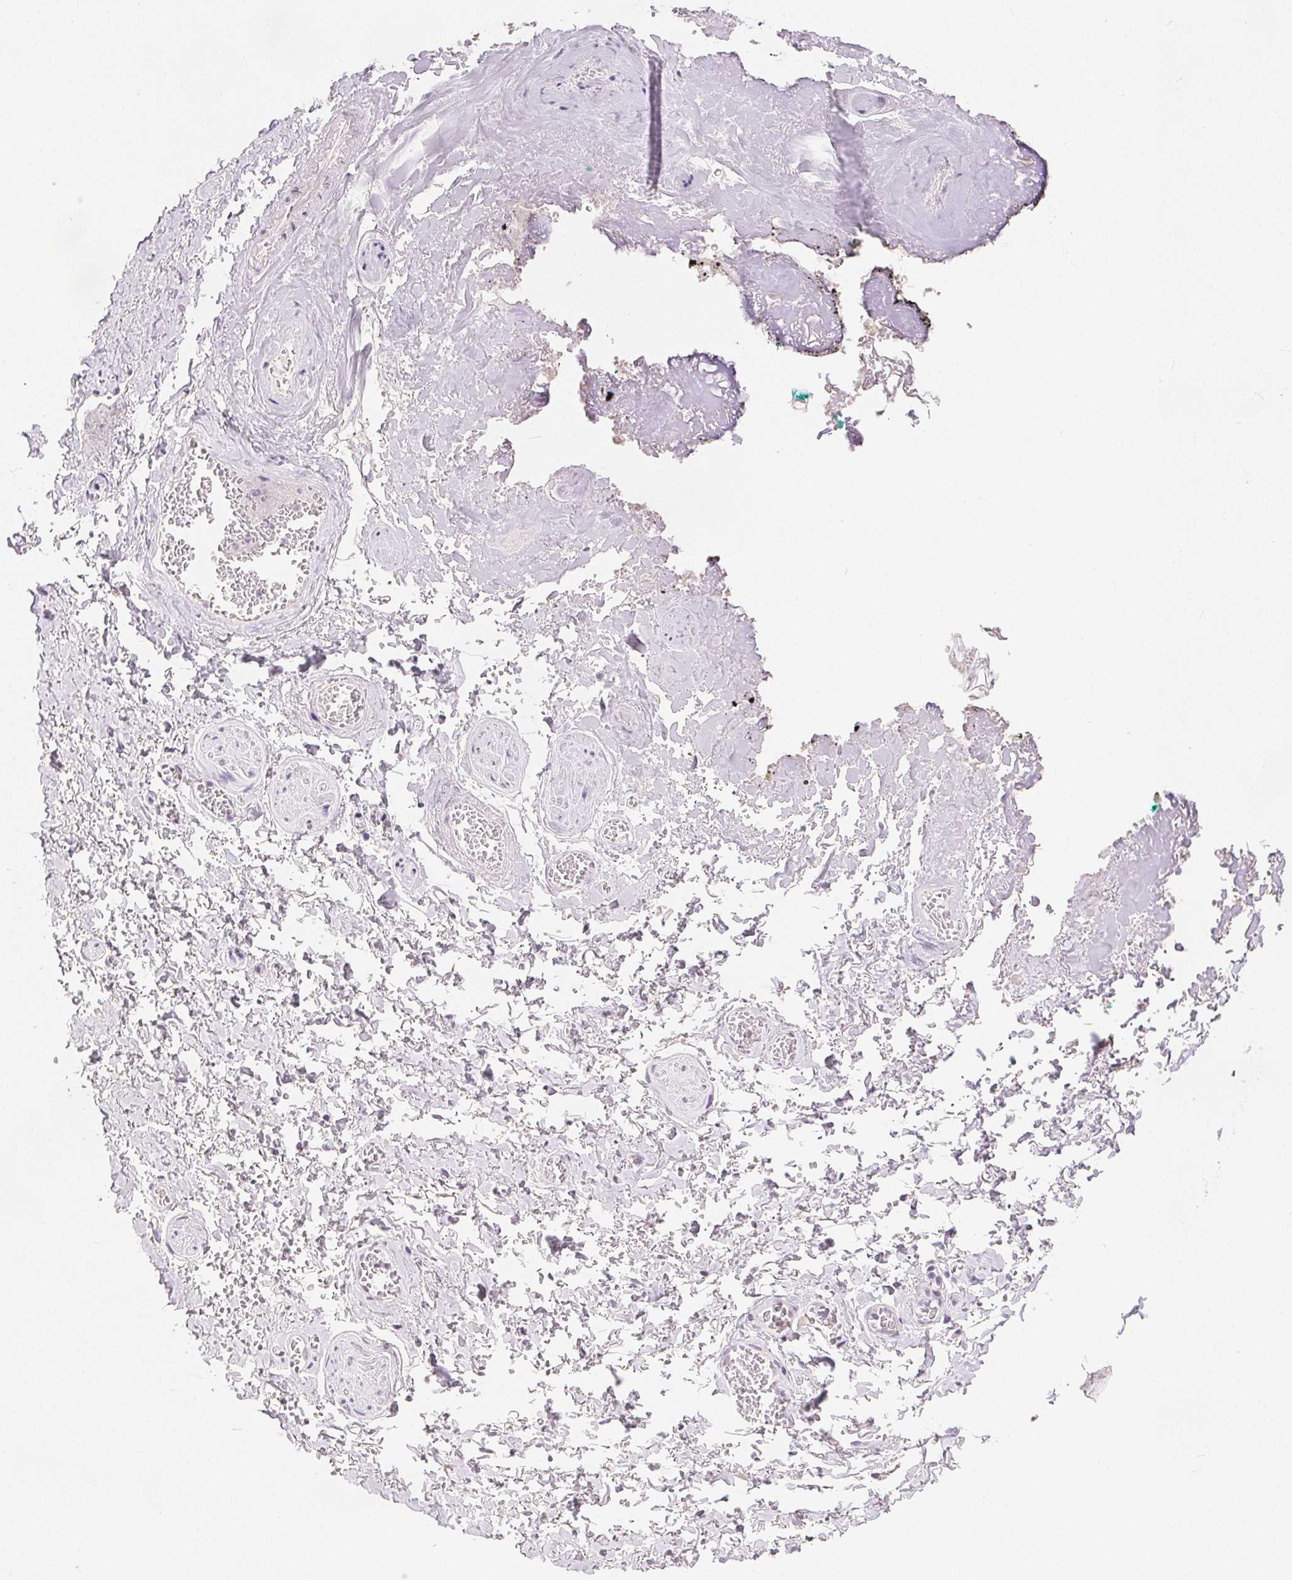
{"staining": {"intensity": "negative", "quantity": "none", "location": "none"}, "tissue": "adipose tissue", "cell_type": "Adipocytes", "image_type": "normal", "snomed": [{"axis": "morphology", "description": "Normal tissue, NOS"}, {"axis": "topography", "description": "Vulva"}, {"axis": "topography", "description": "Peripheral nerve tissue"}], "caption": "The immunohistochemistry (IHC) histopathology image has no significant positivity in adipocytes of adipose tissue. The staining is performed using DAB (3,3'-diaminobenzidine) brown chromogen with nuclei counter-stained in using hematoxylin.", "gene": "CA12", "patient": {"sex": "female", "age": 66}}